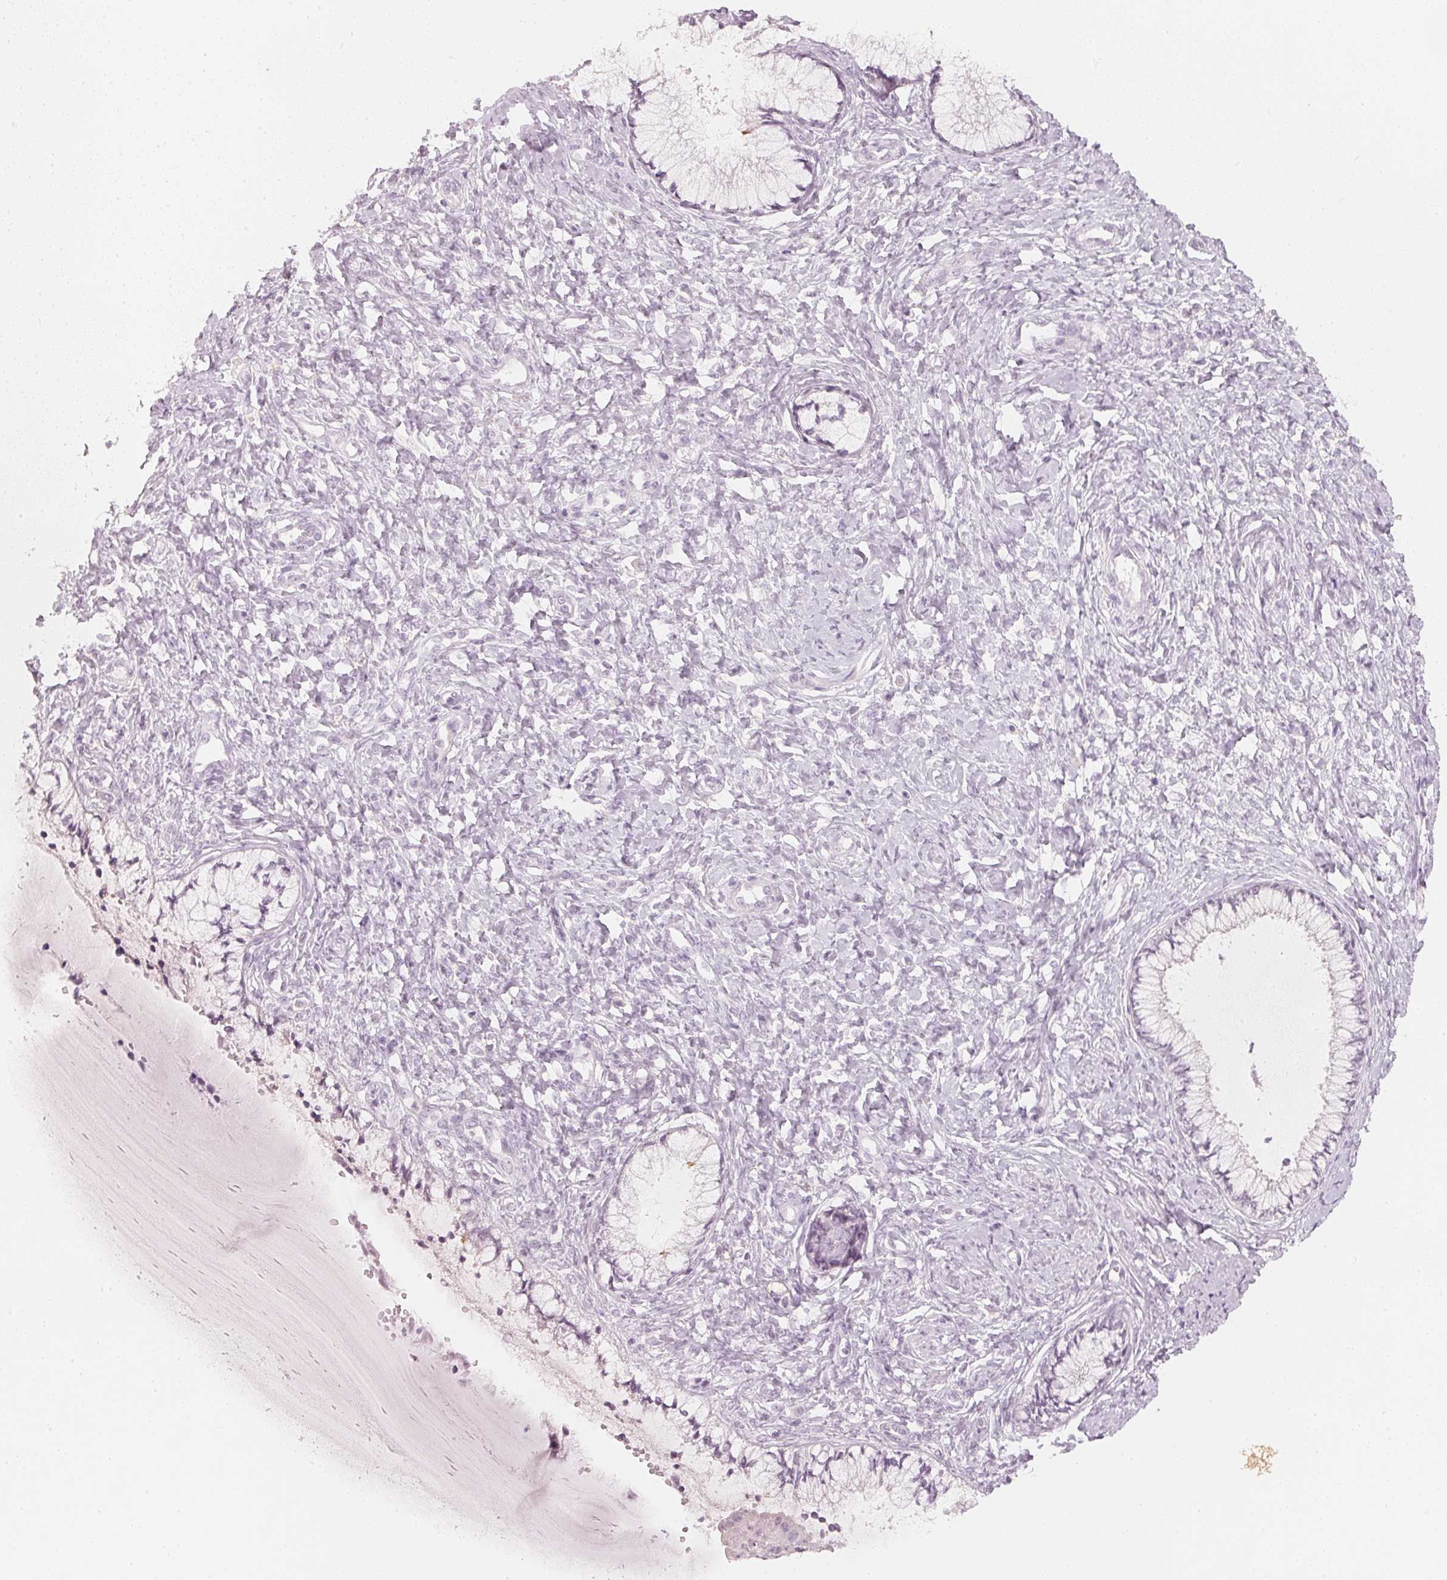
{"staining": {"intensity": "negative", "quantity": "none", "location": "none"}, "tissue": "cervix", "cell_type": "Glandular cells", "image_type": "normal", "snomed": [{"axis": "morphology", "description": "Normal tissue, NOS"}, {"axis": "topography", "description": "Cervix"}], "caption": "Immunohistochemistry (IHC) micrograph of benign cervix: human cervix stained with DAB (3,3'-diaminobenzidine) reveals no significant protein expression in glandular cells. (DAB immunohistochemistry (IHC), high magnification).", "gene": "CFAP276", "patient": {"sex": "female", "age": 37}}